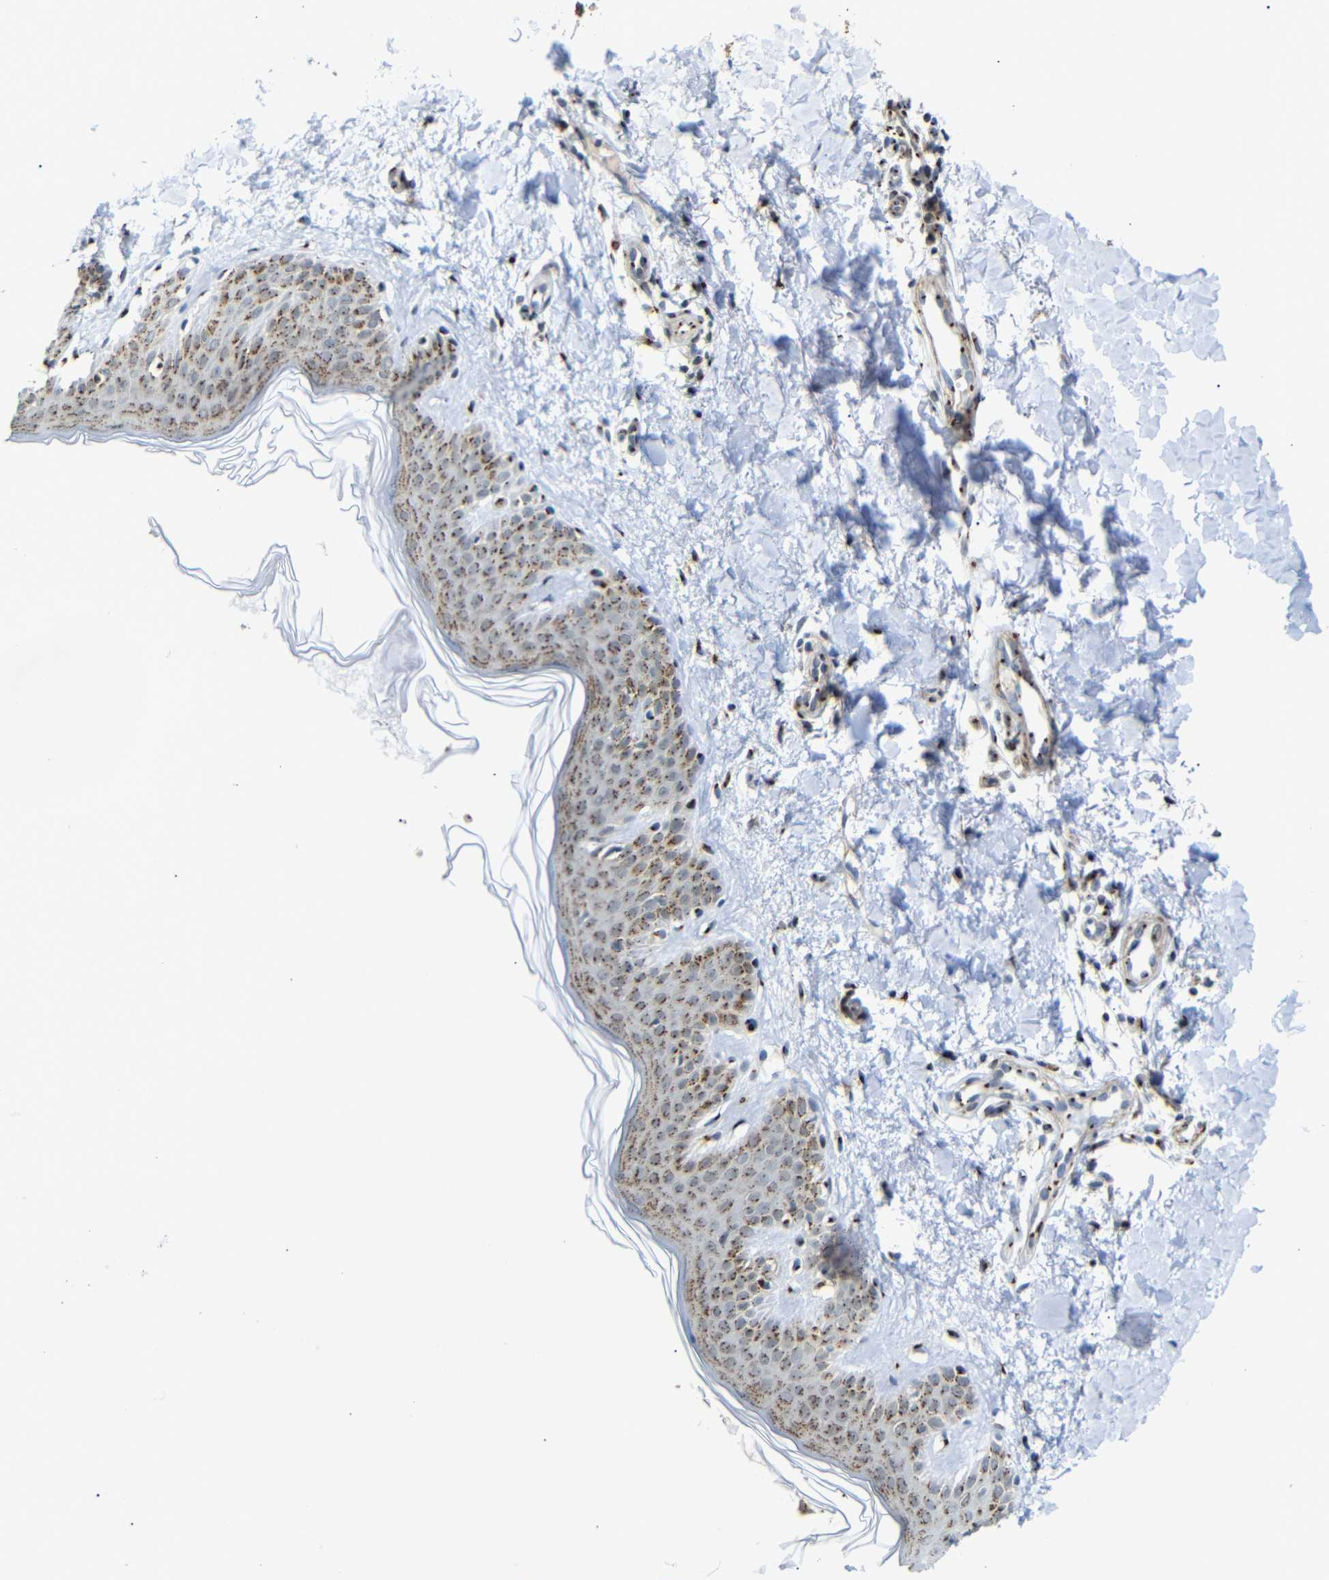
{"staining": {"intensity": "moderate", "quantity": ">75%", "location": "cytoplasmic/membranous"}, "tissue": "skin", "cell_type": "Fibroblasts", "image_type": "normal", "snomed": [{"axis": "morphology", "description": "Normal tissue, NOS"}, {"axis": "topography", "description": "Skin"}], "caption": "Immunohistochemistry (IHC) of unremarkable skin reveals medium levels of moderate cytoplasmic/membranous positivity in about >75% of fibroblasts. (IHC, brightfield microscopy, high magnification).", "gene": "TGOLN2", "patient": {"sex": "male", "age": 67}}